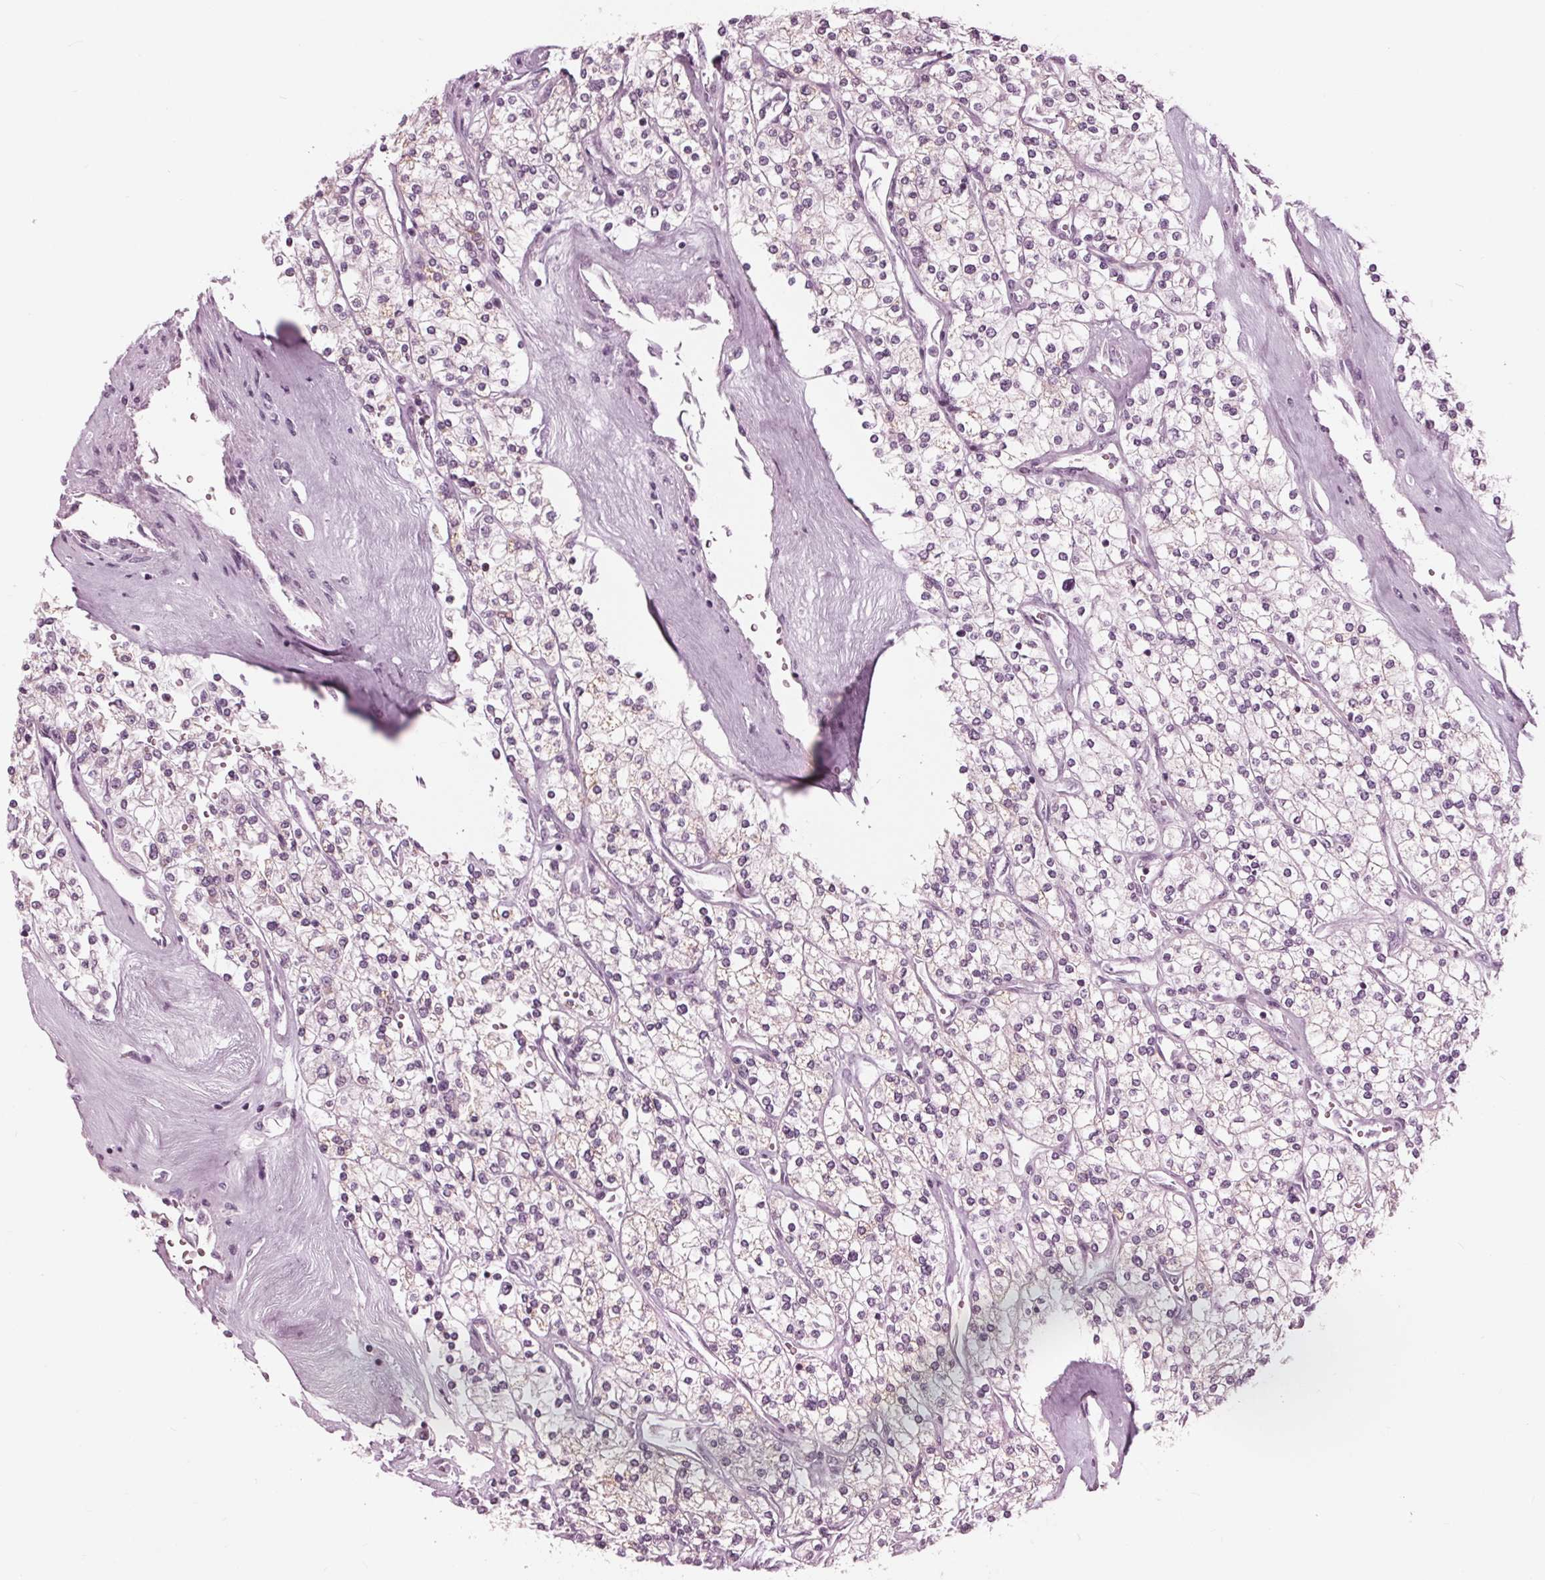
{"staining": {"intensity": "negative", "quantity": "none", "location": "none"}, "tissue": "renal cancer", "cell_type": "Tumor cells", "image_type": "cancer", "snomed": [{"axis": "morphology", "description": "Adenocarcinoma, NOS"}, {"axis": "topography", "description": "Kidney"}], "caption": "Immunohistochemical staining of renal adenocarcinoma shows no significant positivity in tumor cells.", "gene": "CLN6", "patient": {"sex": "male", "age": 80}}